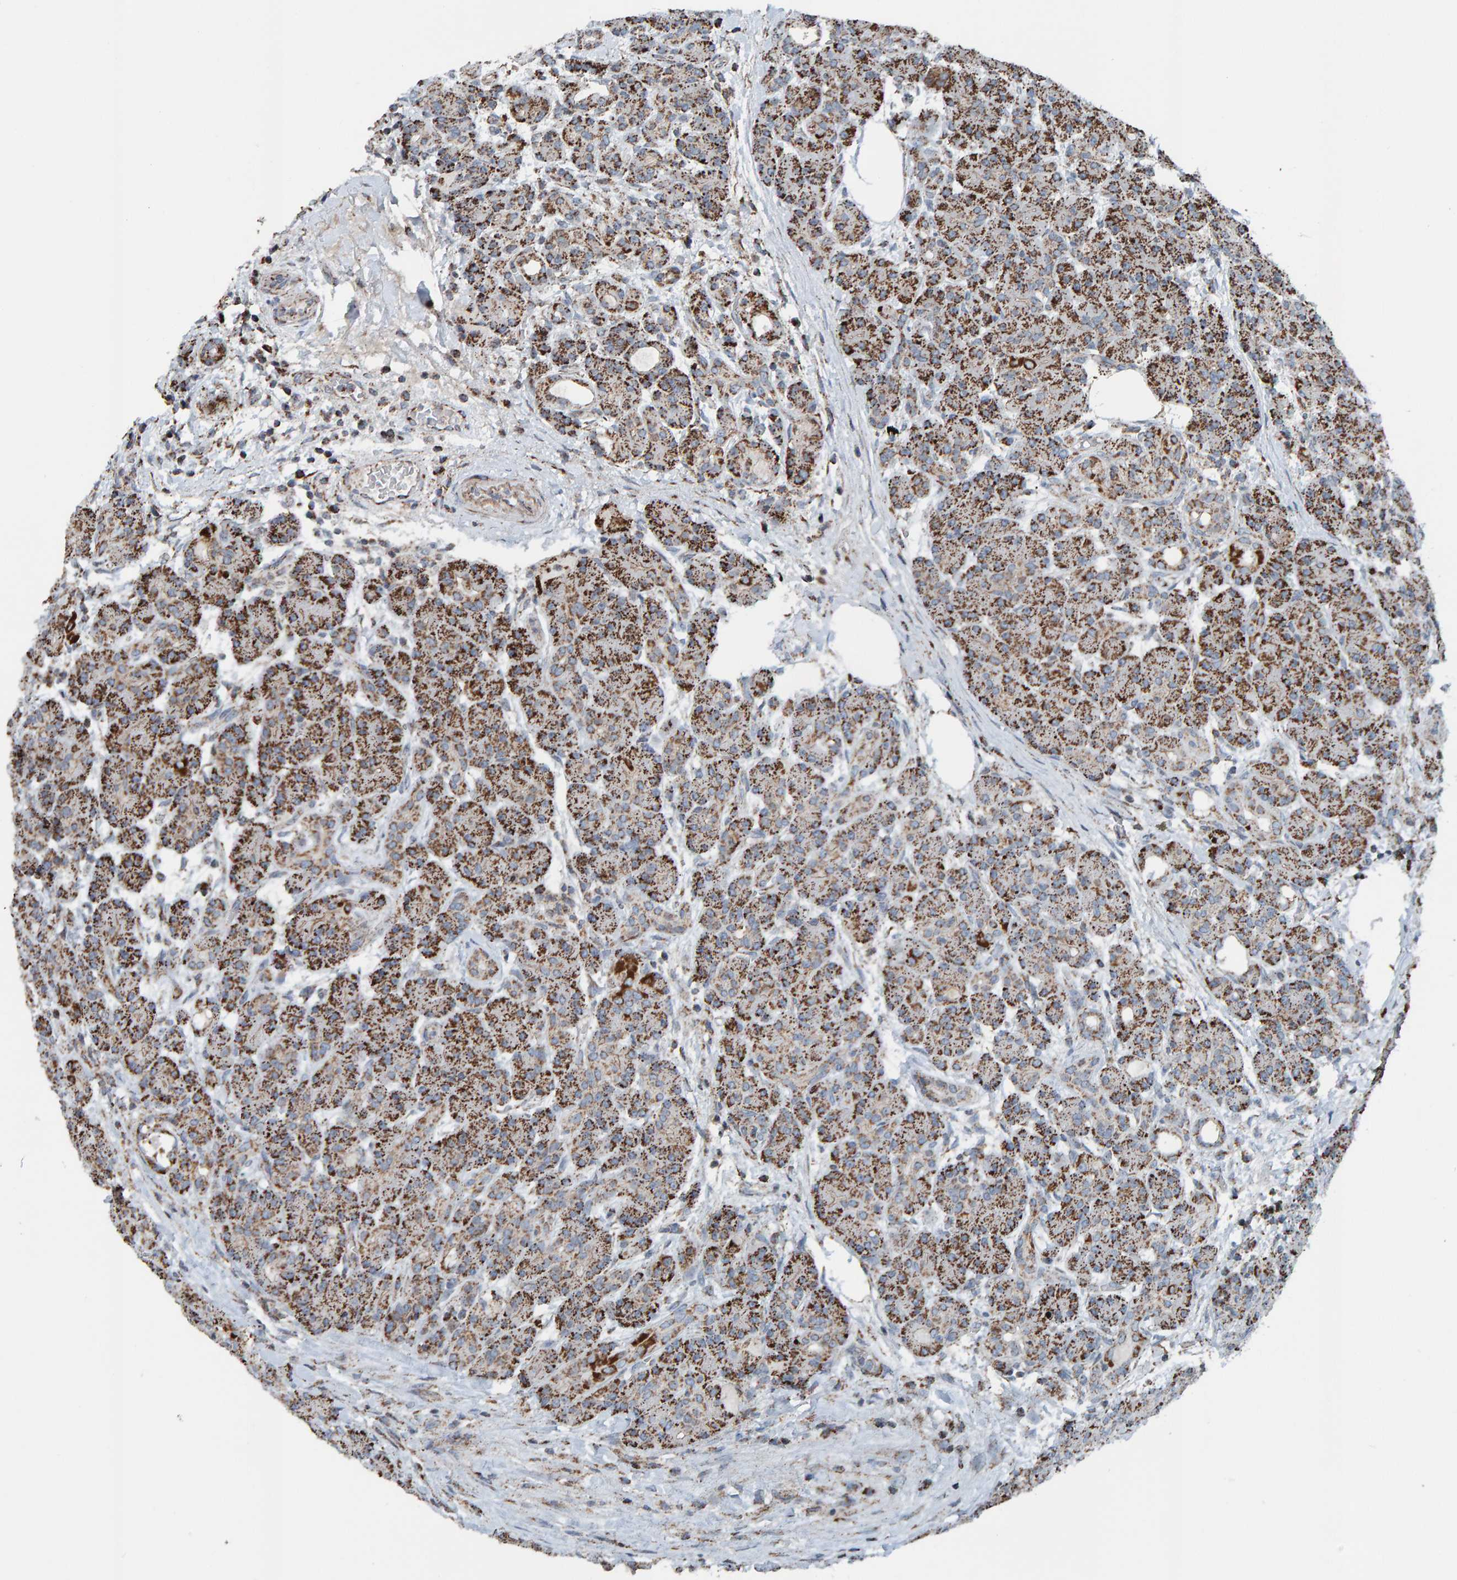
{"staining": {"intensity": "strong", "quantity": ">75%", "location": "cytoplasmic/membranous"}, "tissue": "pancreas", "cell_type": "Exocrine glandular cells", "image_type": "normal", "snomed": [{"axis": "morphology", "description": "Normal tissue, NOS"}, {"axis": "topography", "description": "Pancreas"}], "caption": "Pancreas stained with DAB (3,3'-diaminobenzidine) IHC exhibits high levels of strong cytoplasmic/membranous expression in approximately >75% of exocrine glandular cells. The staining is performed using DAB brown chromogen to label protein expression. The nuclei are counter-stained blue using hematoxylin.", "gene": "ZNF48", "patient": {"sex": "male", "age": 63}}